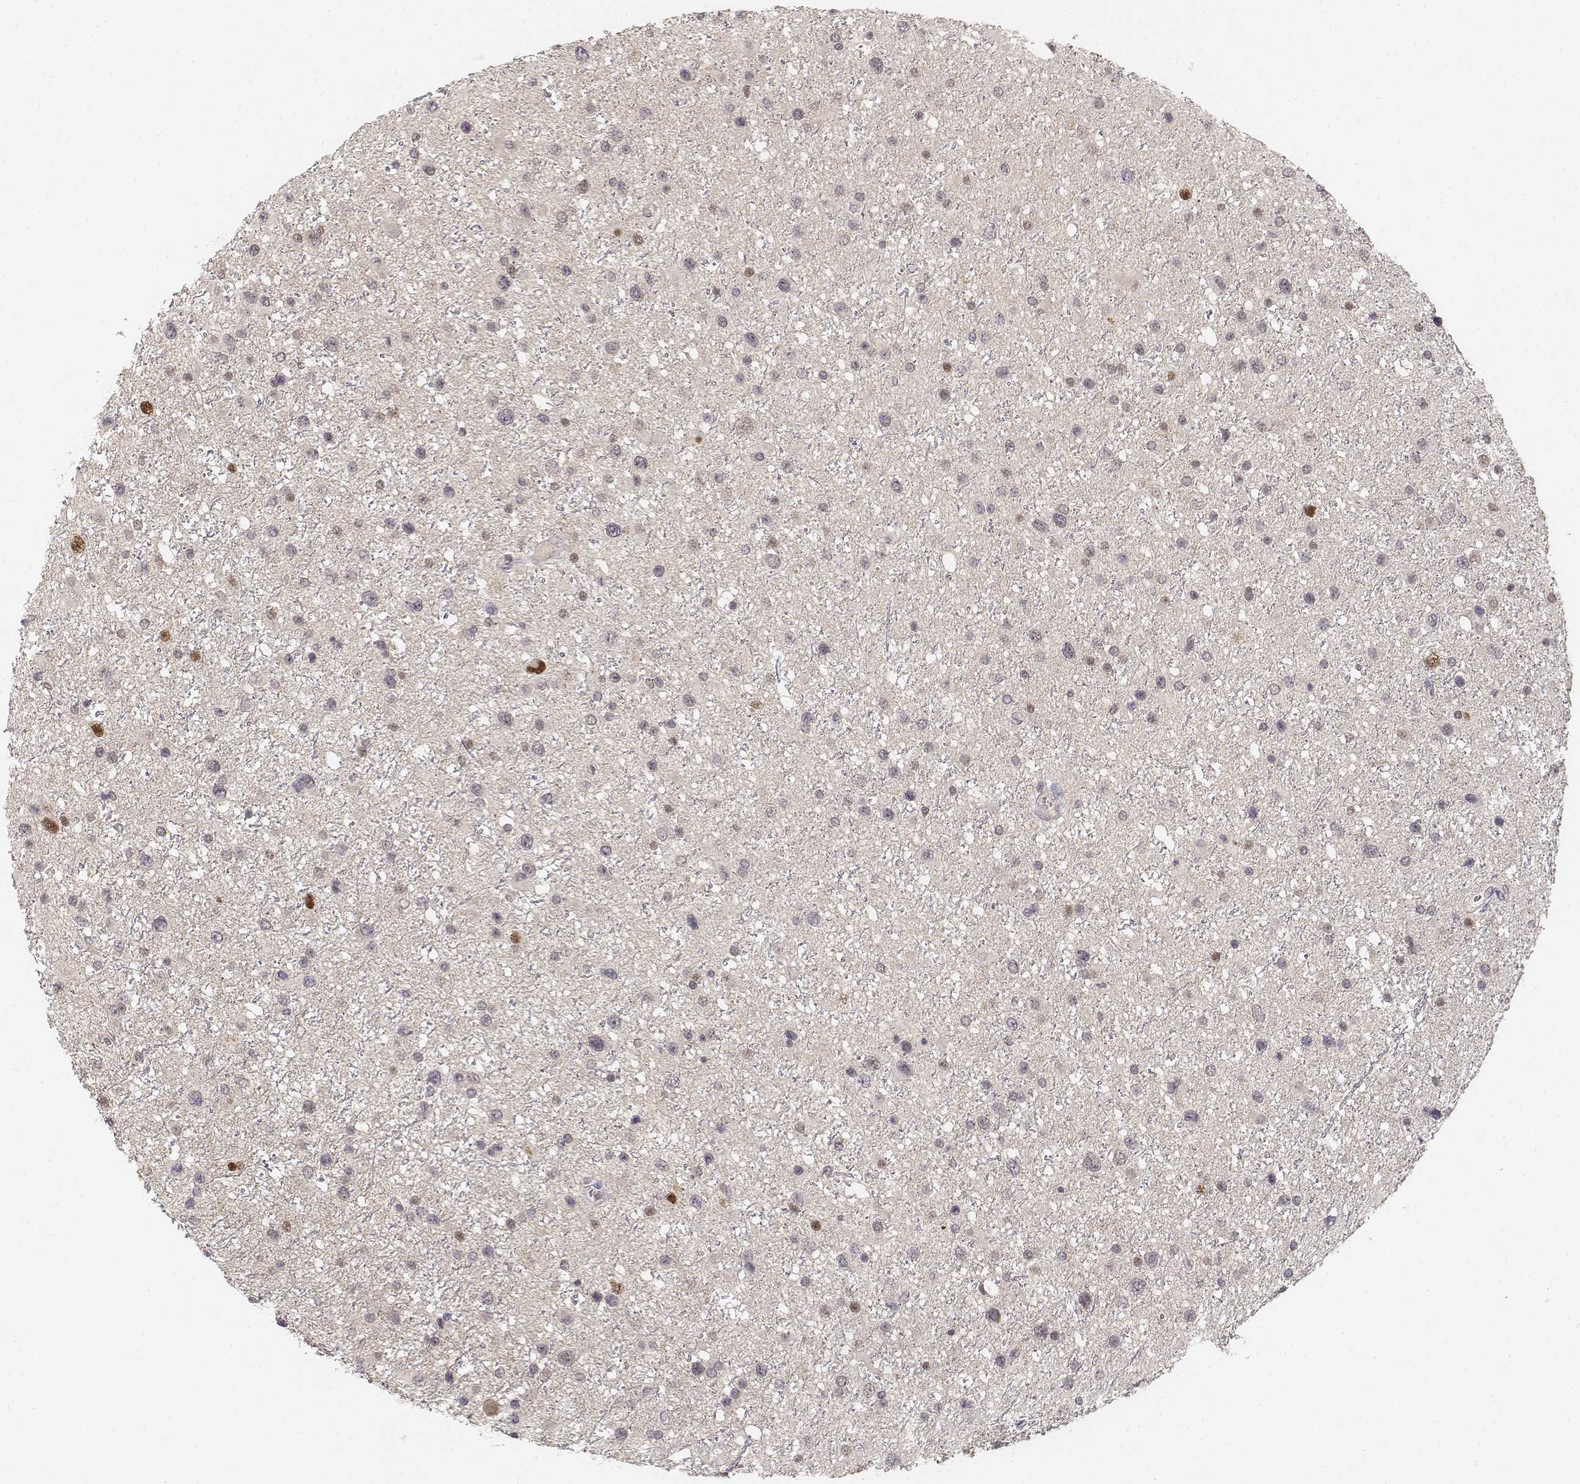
{"staining": {"intensity": "strong", "quantity": "<25%", "location": "nuclear"}, "tissue": "glioma", "cell_type": "Tumor cells", "image_type": "cancer", "snomed": [{"axis": "morphology", "description": "Glioma, malignant, Low grade"}, {"axis": "topography", "description": "Brain"}], "caption": "Glioma was stained to show a protein in brown. There is medium levels of strong nuclear expression in approximately <25% of tumor cells.", "gene": "FANCD2", "patient": {"sex": "female", "age": 32}}